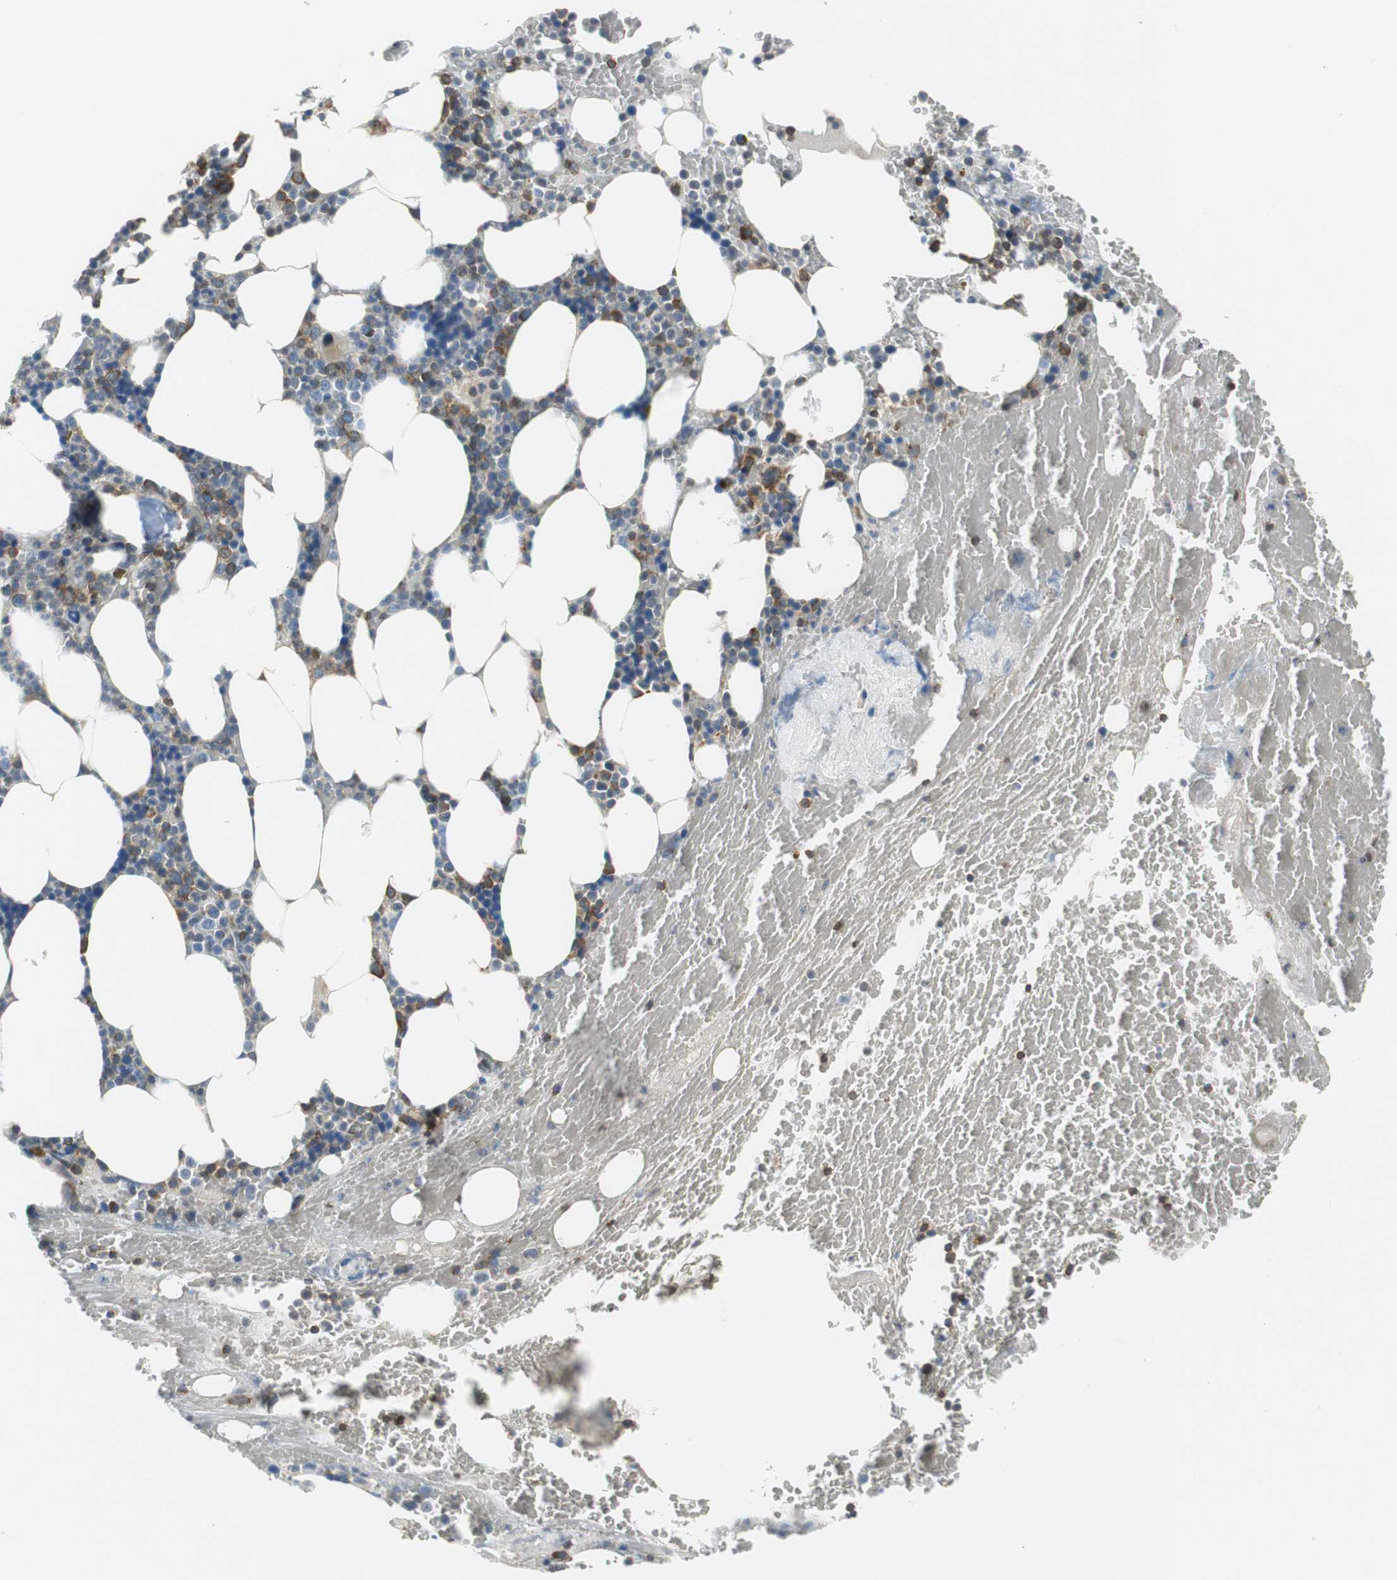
{"staining": {"intensity": "strong", "quantity": "<25%", "location": "cytoplasmic/membranous"}, "tissue": "bone marrow", "cell_type": "Hematopoietic cells", "image_type": "normal", "snomed": [{"axis": "morphology", "description": "Normal tissue, NOS"}, {"axis": "topography", "description": "Bone marrow"}], "caption": "The micrograph displays staining of normal bone marrow, revealing strong cytoplasmic/membranous protein staining (brown color) within hematopoietic cells.", "gene": "CNOT3", "patient": {"sex": "female", "age": 66}}